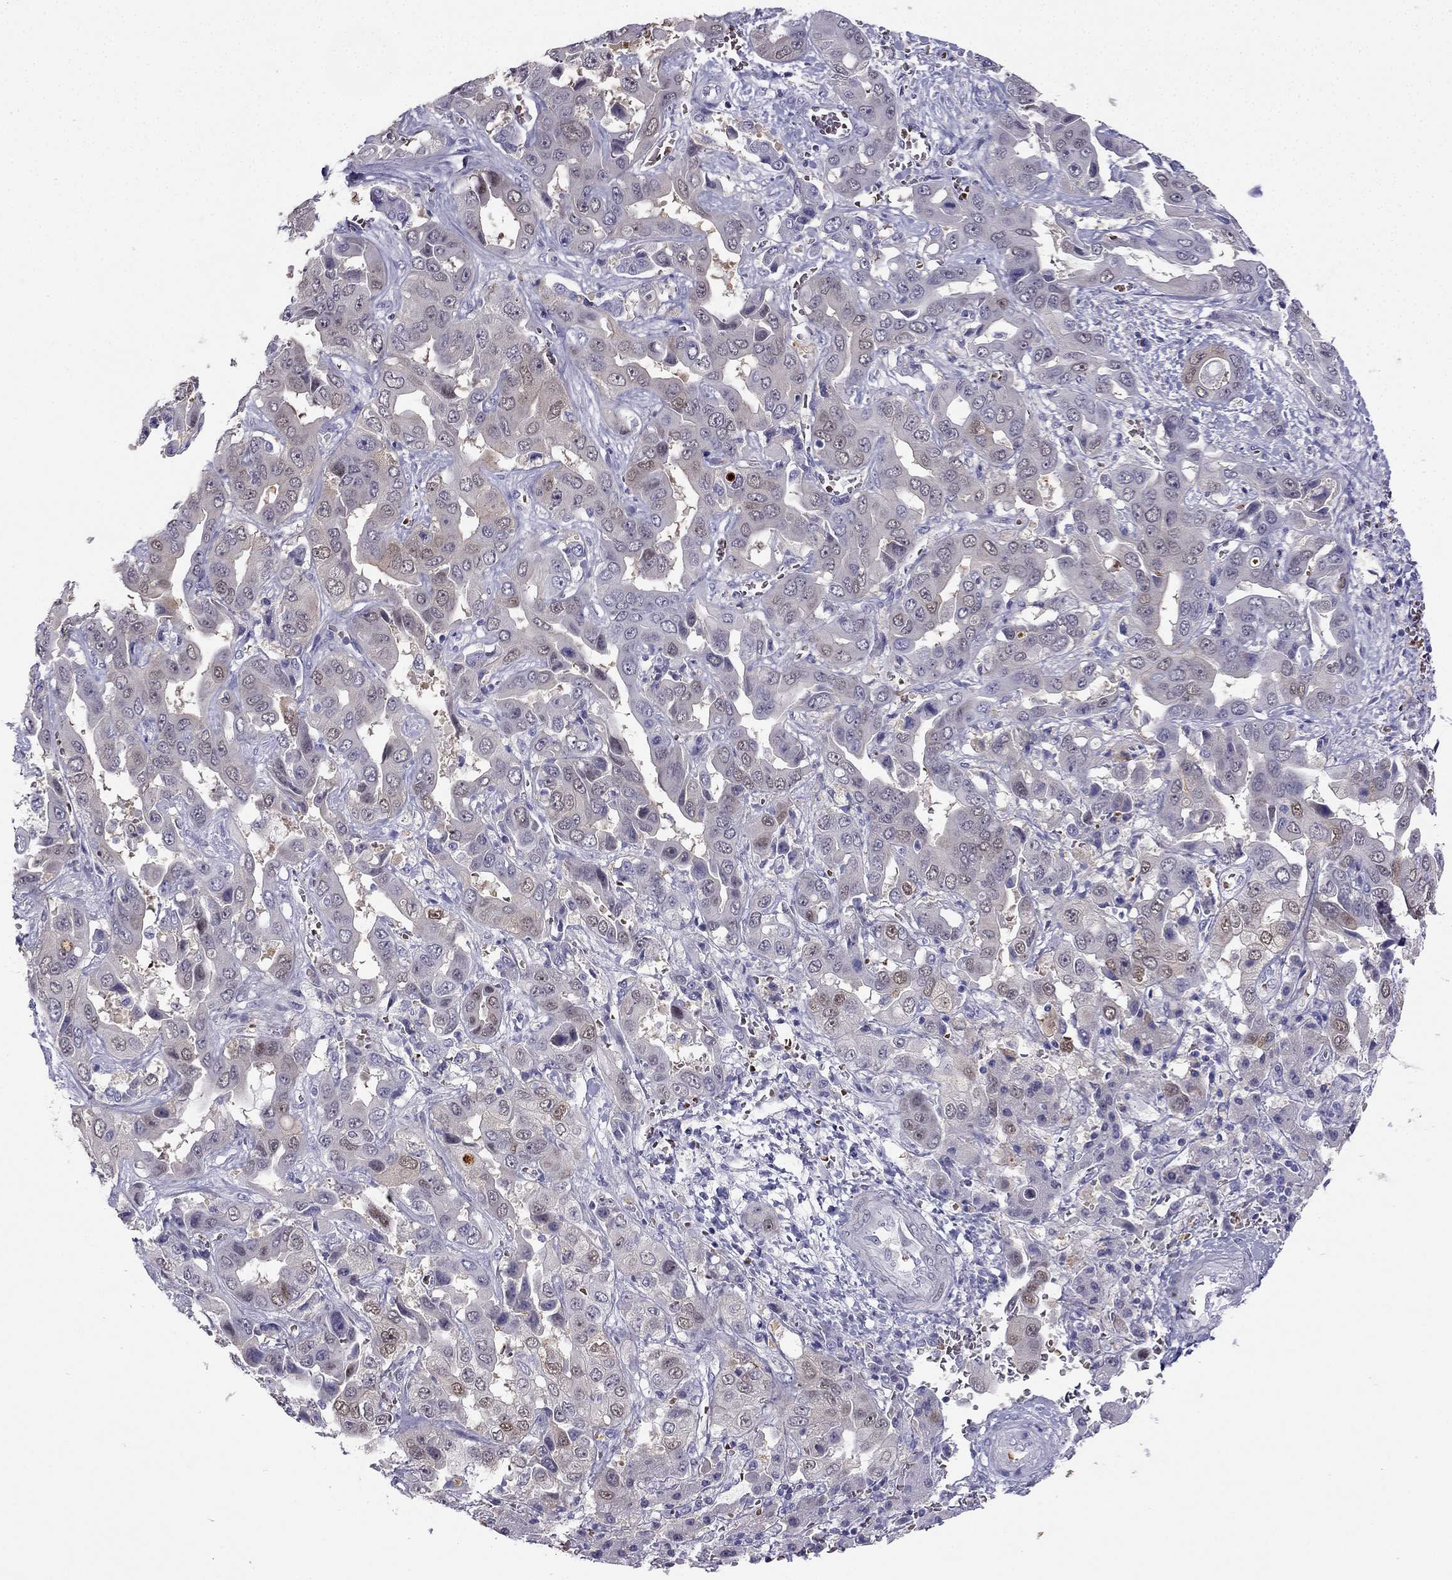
{"staining": {"intensity": "moderate", "quantity": "<25%", "location": "nuclear"}, "tissue": "liver cancer", "cell_type": "Tumor cells", "image_type": "cancer", "snomed": [{"axis": "morphology", "description": "Cholangiocarcinoma"}, {"axis": "topography", "description": "Liver"}], "caption": "Immunohistochemical staining of liver cancer reveals moderate nuclear protein positivity in about <25% of tumor cells.", "gene": "RSPH14", "patient": {"sex": "female", "age": 52}}